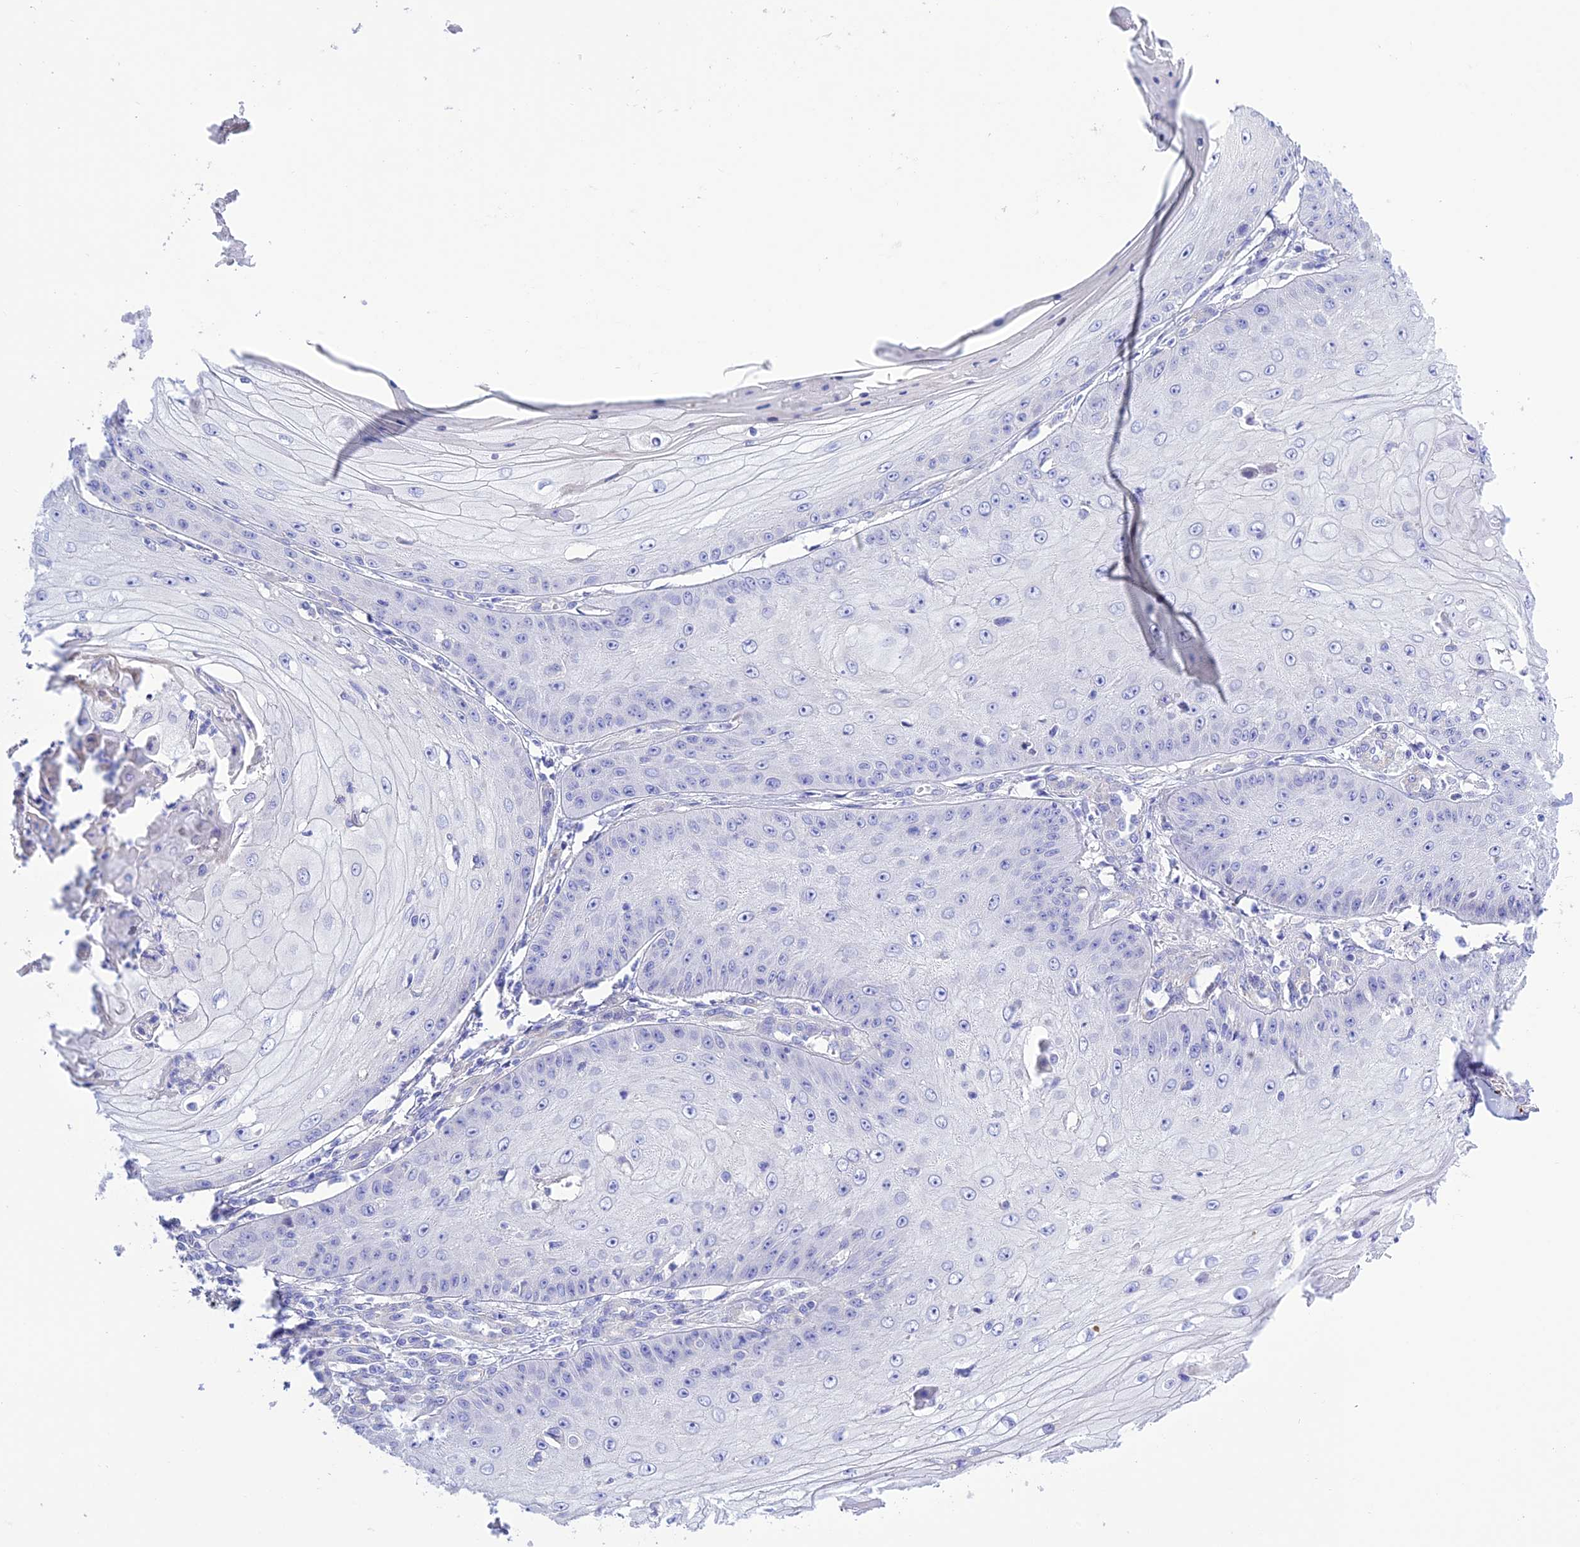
{"staining": {"intensity": "negative", "quantity": "none", "location": "none"}, "tissue": "skin cancer", "cell_type": "Tumor cells", "image_type": "cancer", "snomed": [{"axis": "morphology", "description": "Squamous cell carcinoma, NOS"}, {"axis": "topography", "description": "Skin"}], "caption": "Tumor cells are negative for brown protein staining in skin cancer.", "gene": "FRA10AC1", "patient": {"sex": "male", "age": 70}}